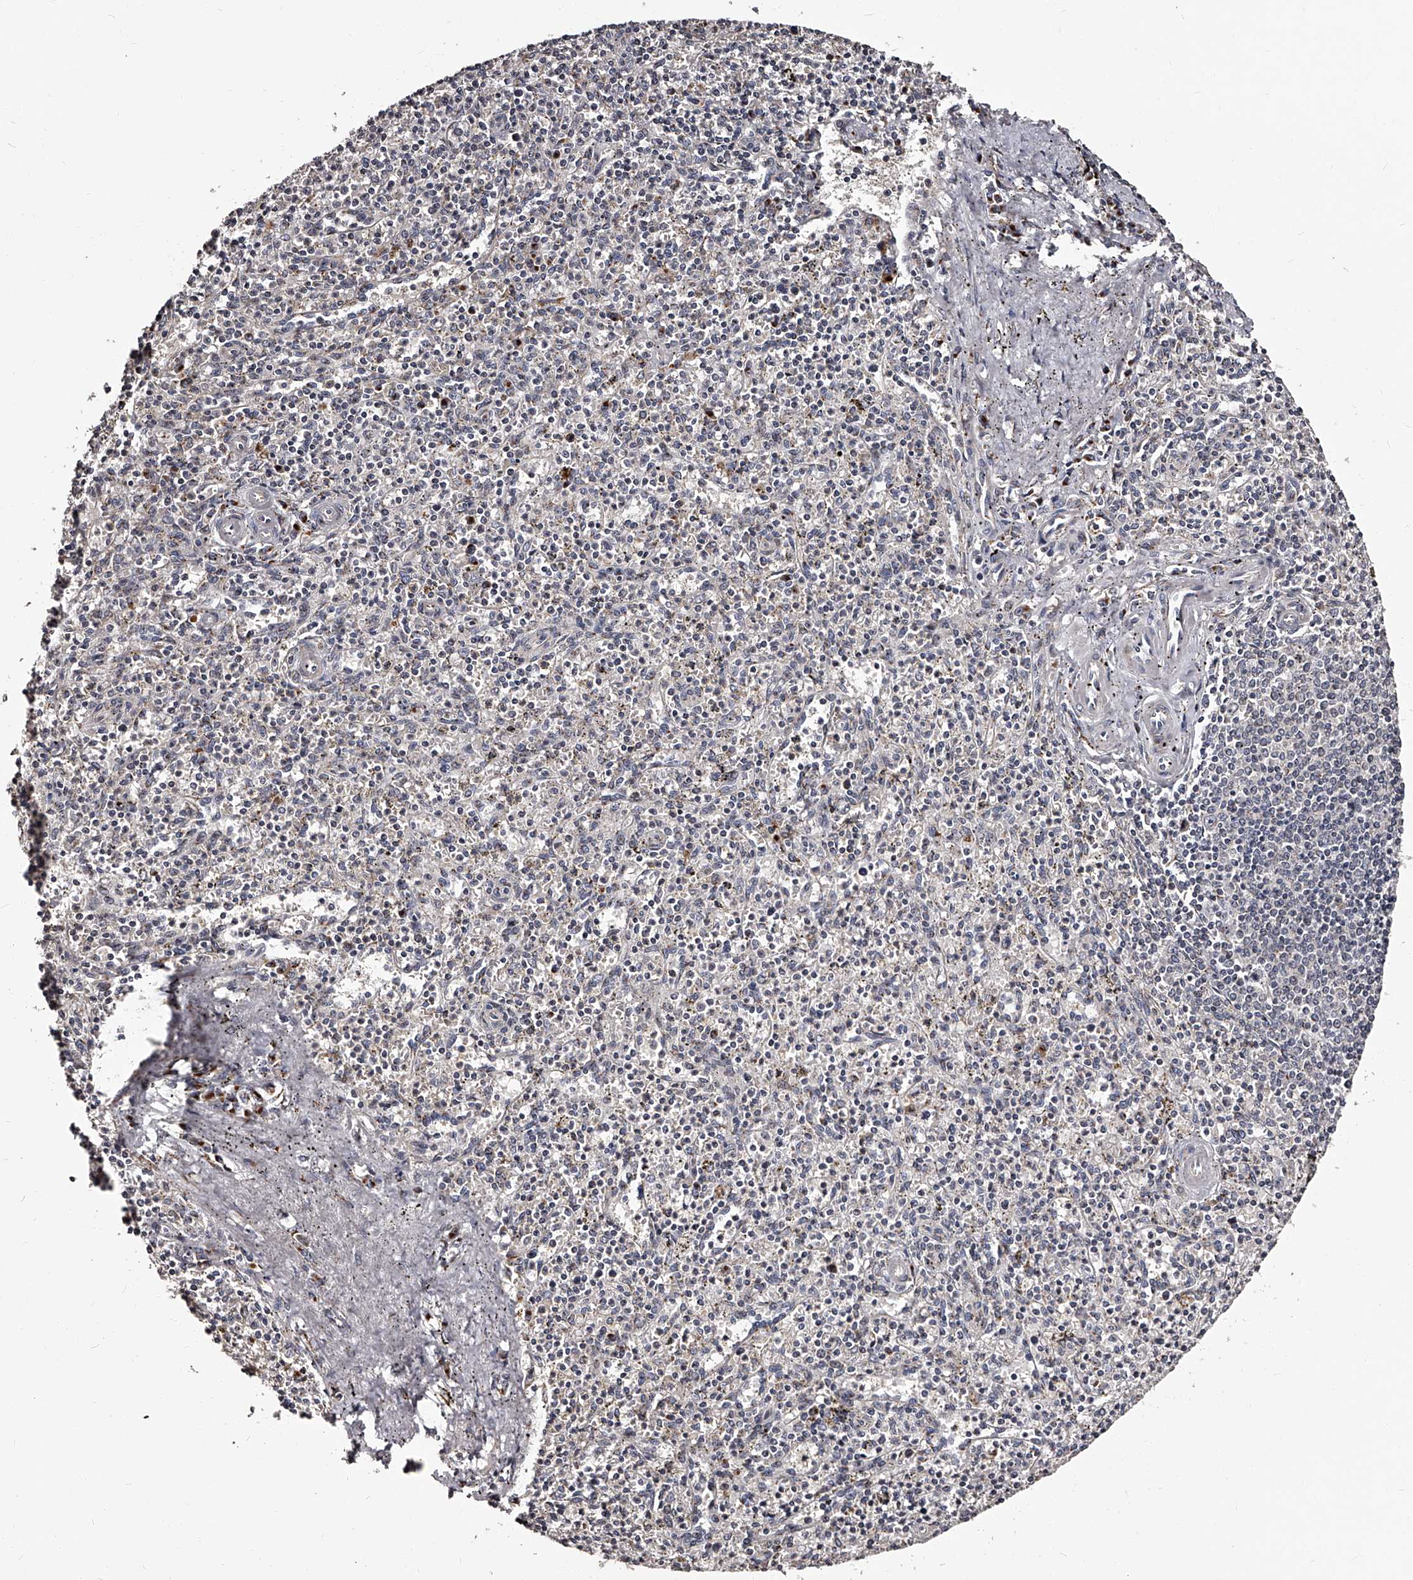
{"staining": {"intensity": "negative", "quantity": "none", "location": "none"}, "tissue": "spleen", "cell_type": "Cells in red pulp", "image_type": "normal", "snomed": [{"axis": "morphology", "description": "Normal tissue, NOS"}, {"axis": "topography", "description": "Spleen"}], "caption": "Immunohistochemical staining of unremarkable human spleen displays no significant staining in cells in red pulp. (Immunohistochemistry (ihc), brightfield microscopy, high magnification).", "gene": "RSC1A1", "patient": {"sex": "male", "age": 72}}